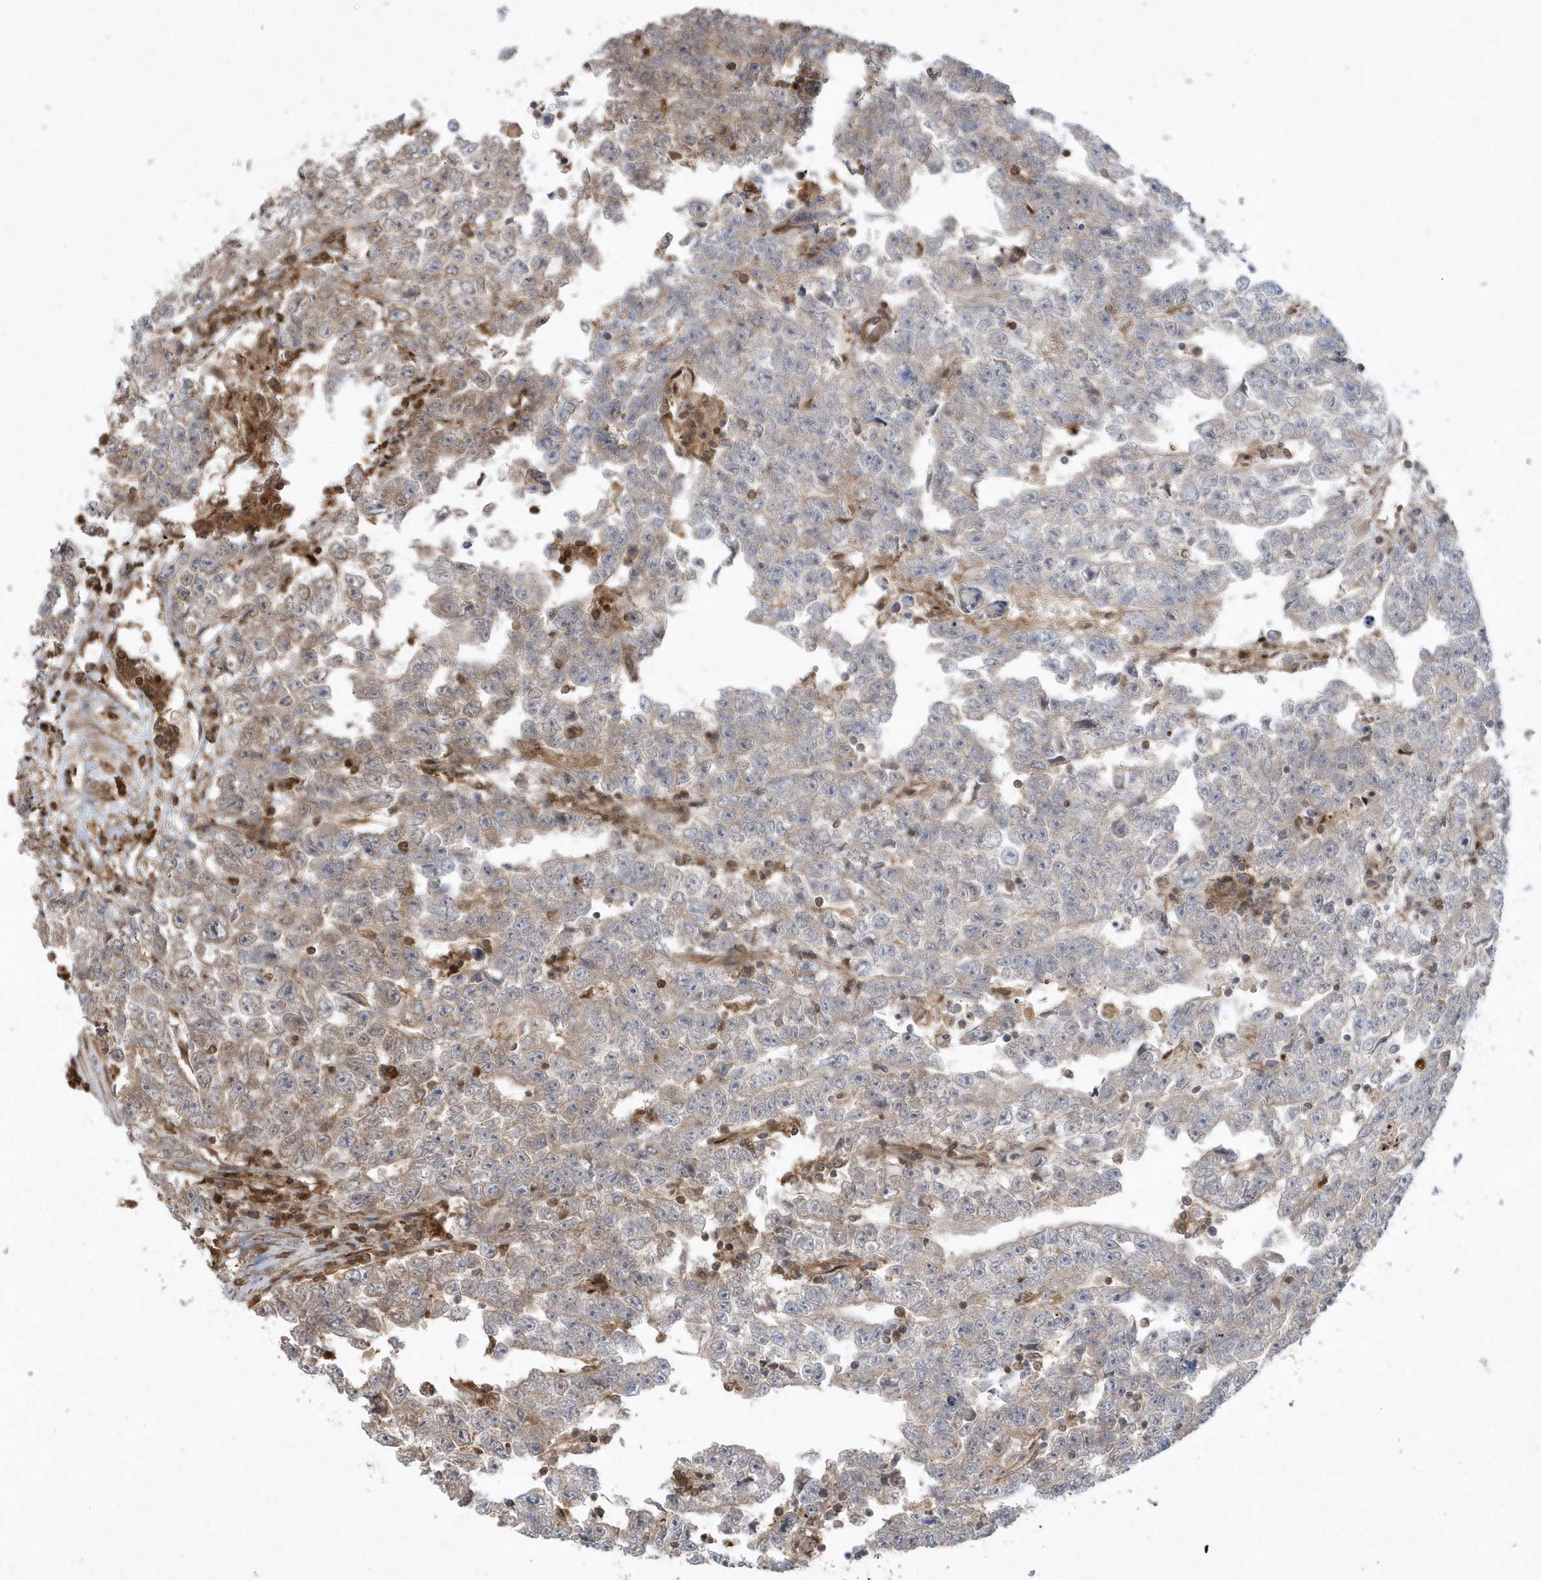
{"staining": {"intensity": "weak", "quantity": "<25%", "location": "cytoplasmic/membranous"}, "tissue": "testis cancer", "cell_type": "Tumor cells", "image_type": "cancer", "snomed": [{"axis": "morphology", "description": "Carcinoma, Embryonal, NOS"}, {"axis": "topography", "description": "Testis"}], "caption": "Image shows no protein expression in tumor cells of testis cancer (embryonal carcinoma) tissue.", "gene": "ACYP1", "patient": {"sex": "male", "age": 25}}